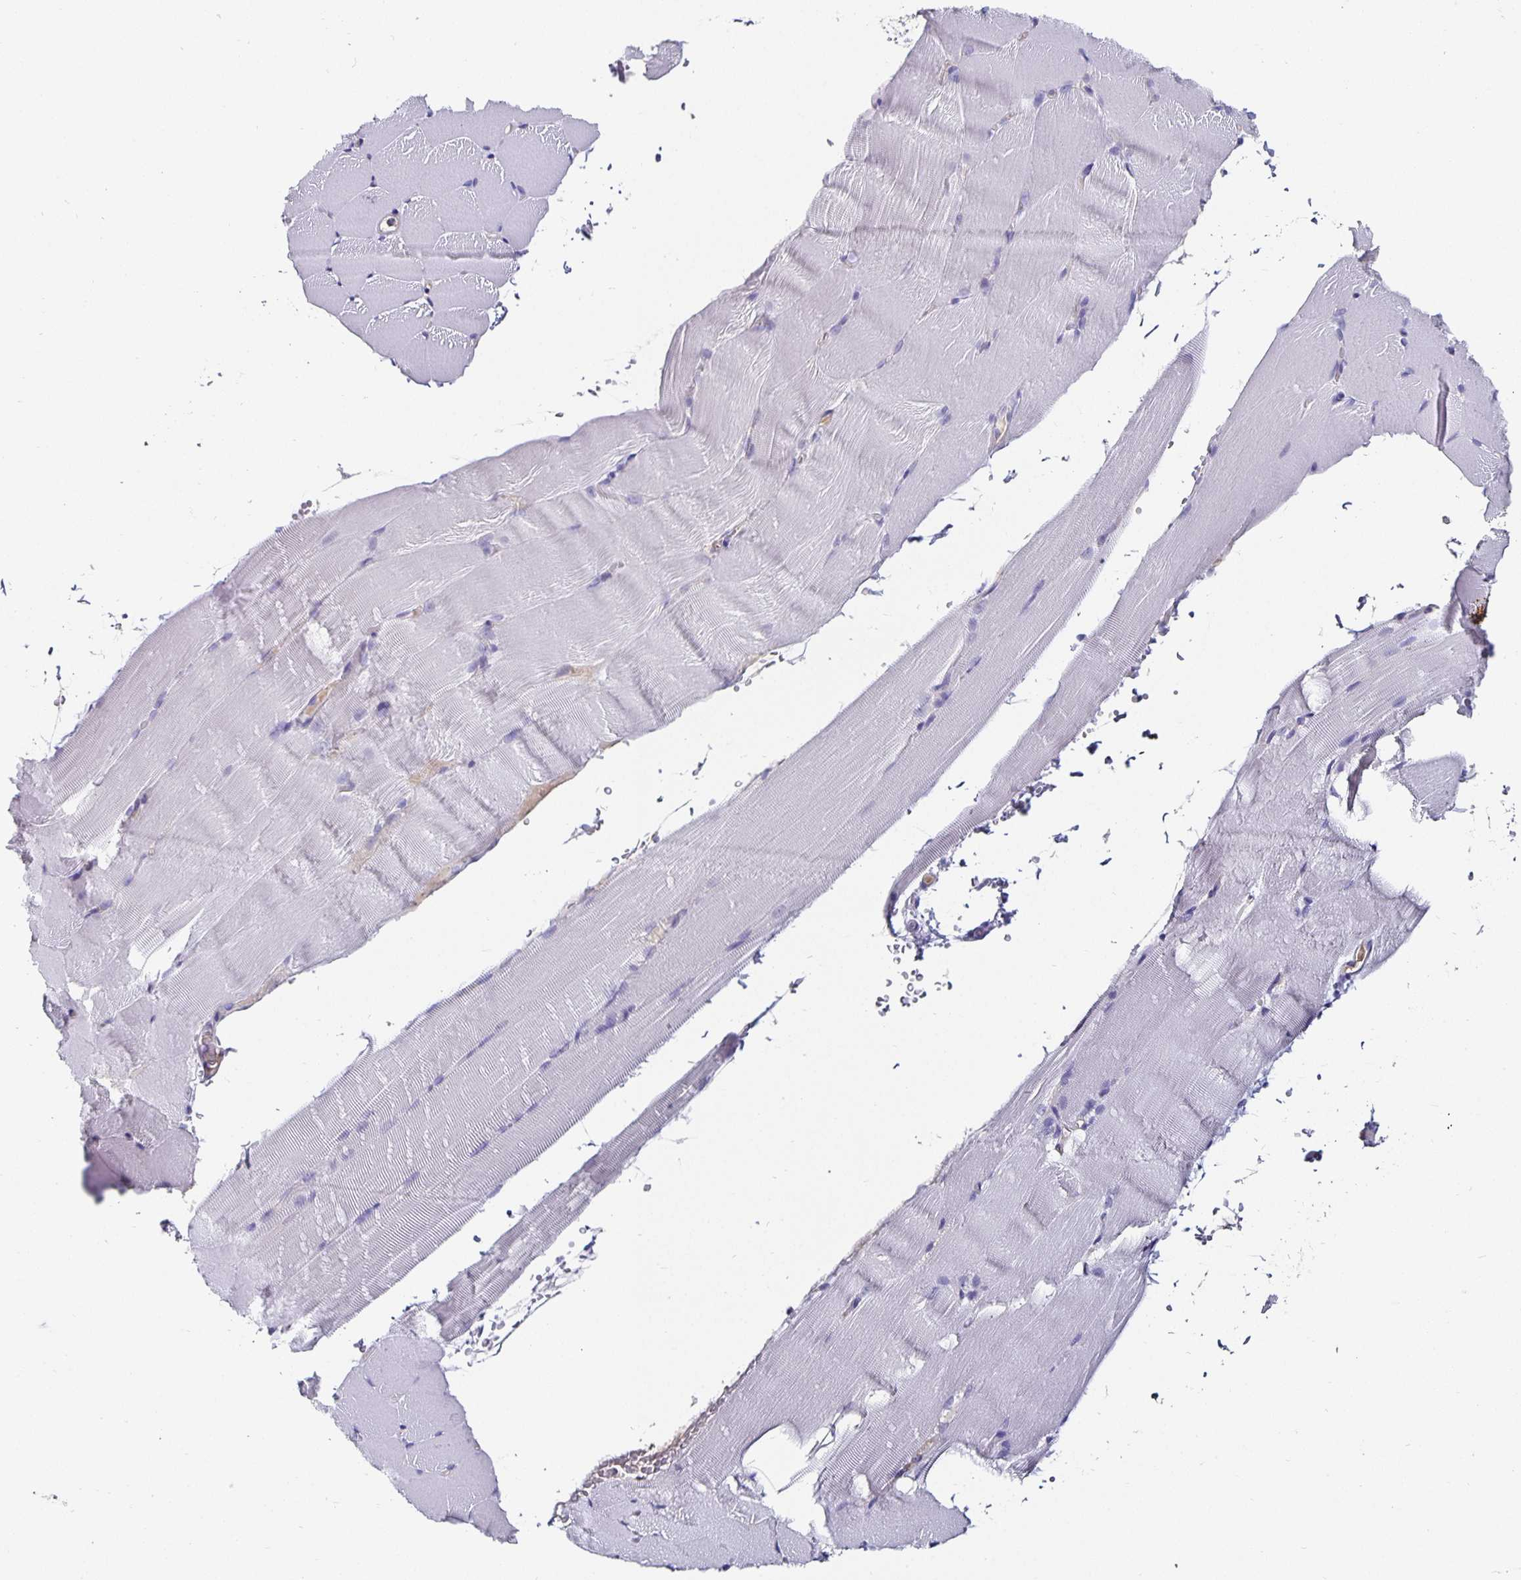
{"staining": {"intensity": "negative", "quantity": "none", "location": "none"}, "tissue": "skeletal muscle", "cell_type": "Myocytes", "image_type": "normal", "snomed": [{"axis": "morphology", "description": "Normal tissue, NOS"}, {"axis": "topography", "description": "Skeletal muscle"}], "caption": "This is a micrograph of immunohistochemistry (IHC) staining of normal skeletal muscle, which shows no positivity in myocytes.", "gene": "CHGA", "patient": {"sex": "female", "age": 37}}